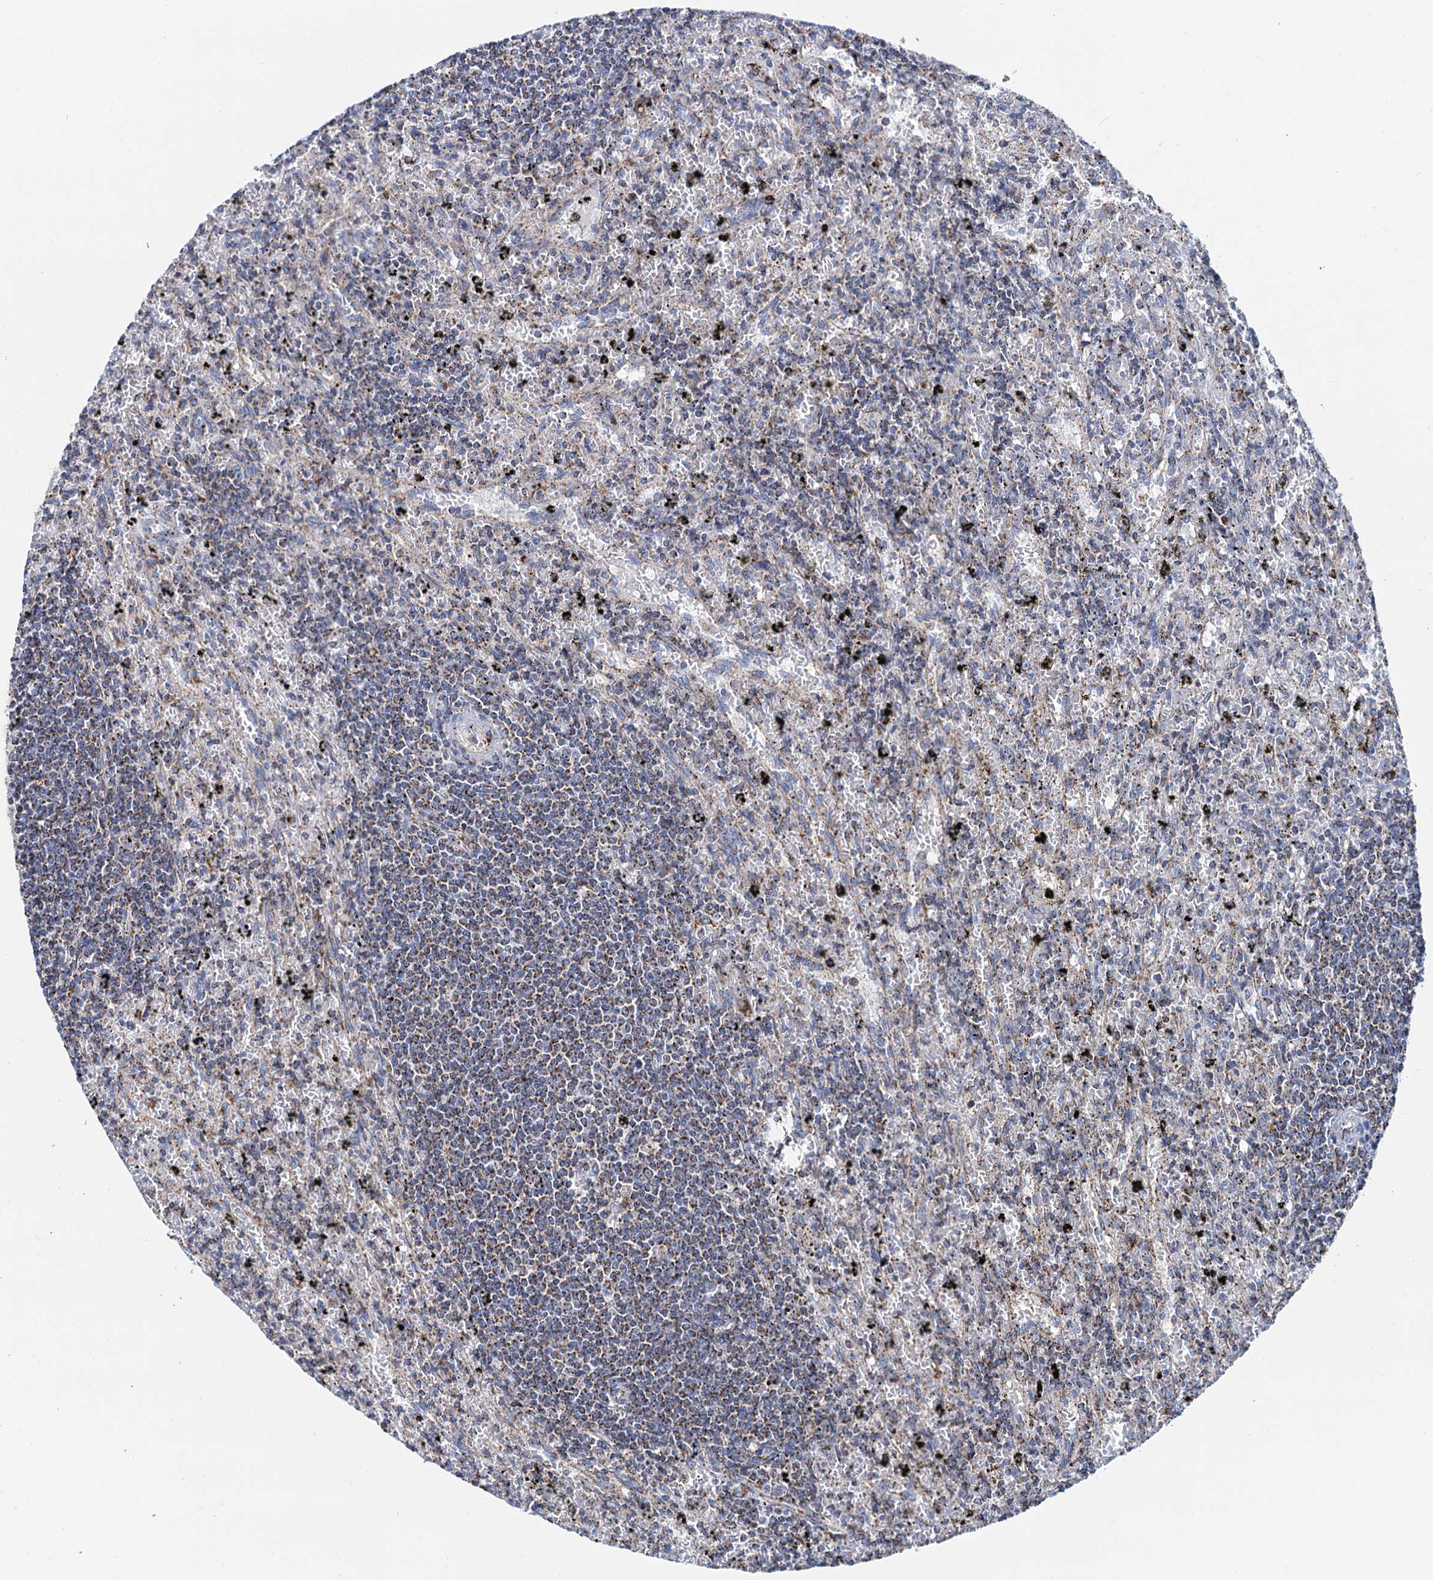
{"staining": {"intensity": "weak", "quantity": ">75%", "location": "cytoplasmic/membranous"}, "tissue": "lymphoma", "cell_type": "Tumor cells", "image_type": "cancer", "snomed": [{"axis": "morphology", "description": "Malignant lymphoma, non-Hodgkin's type, Low grade"}, {"axis": "topography", "description": "Spleen"}], "caption": "IHC photomicrograph of neoplastic tissue: human lymphoma stained using immunohistochemistry (IHC) shows low levels of weak protein expression localized specifically in the cytoplasmic/membranous of tumor cells, appearing as a cytoplasmic/membranous brown color.", "gene": "C2CD3", "patient": {"sex": "male", "age": 76}}